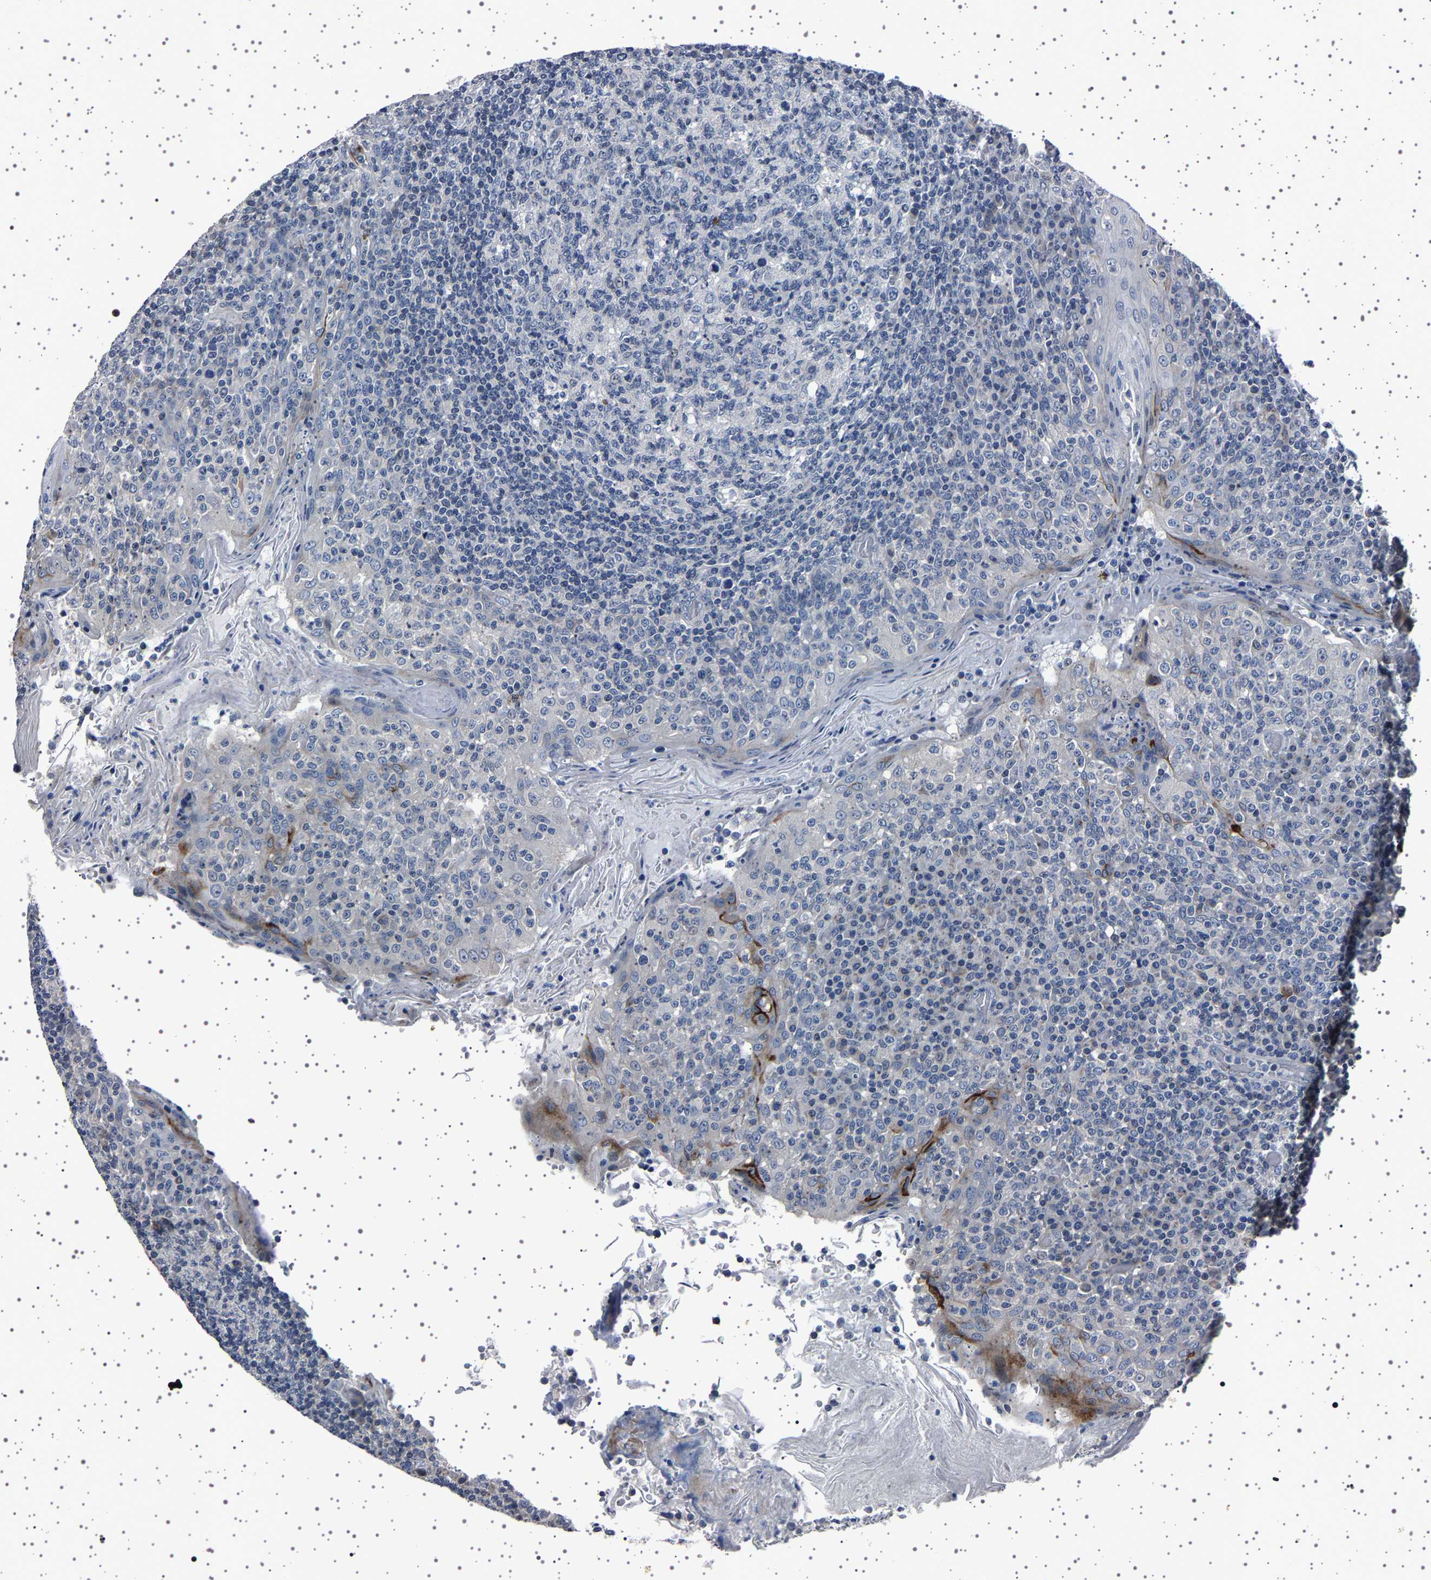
{"staining": {"intensity": "negative", "quantity": "none", "location": "none"}, "tissue": "tonsil", "cell_type": "Germinal center cells", "image_type": "normal", "snomed": [{"axis": "morphology", "description": "Normal tissue, NOS"}, {"axis": "topography", "description": "Tonsil"}], "caption": "Image shows no protein positivity in germinal center cells of benign tonsil.", "gene": "PAK5", "patient": {"sex": "female", "age": 19}}